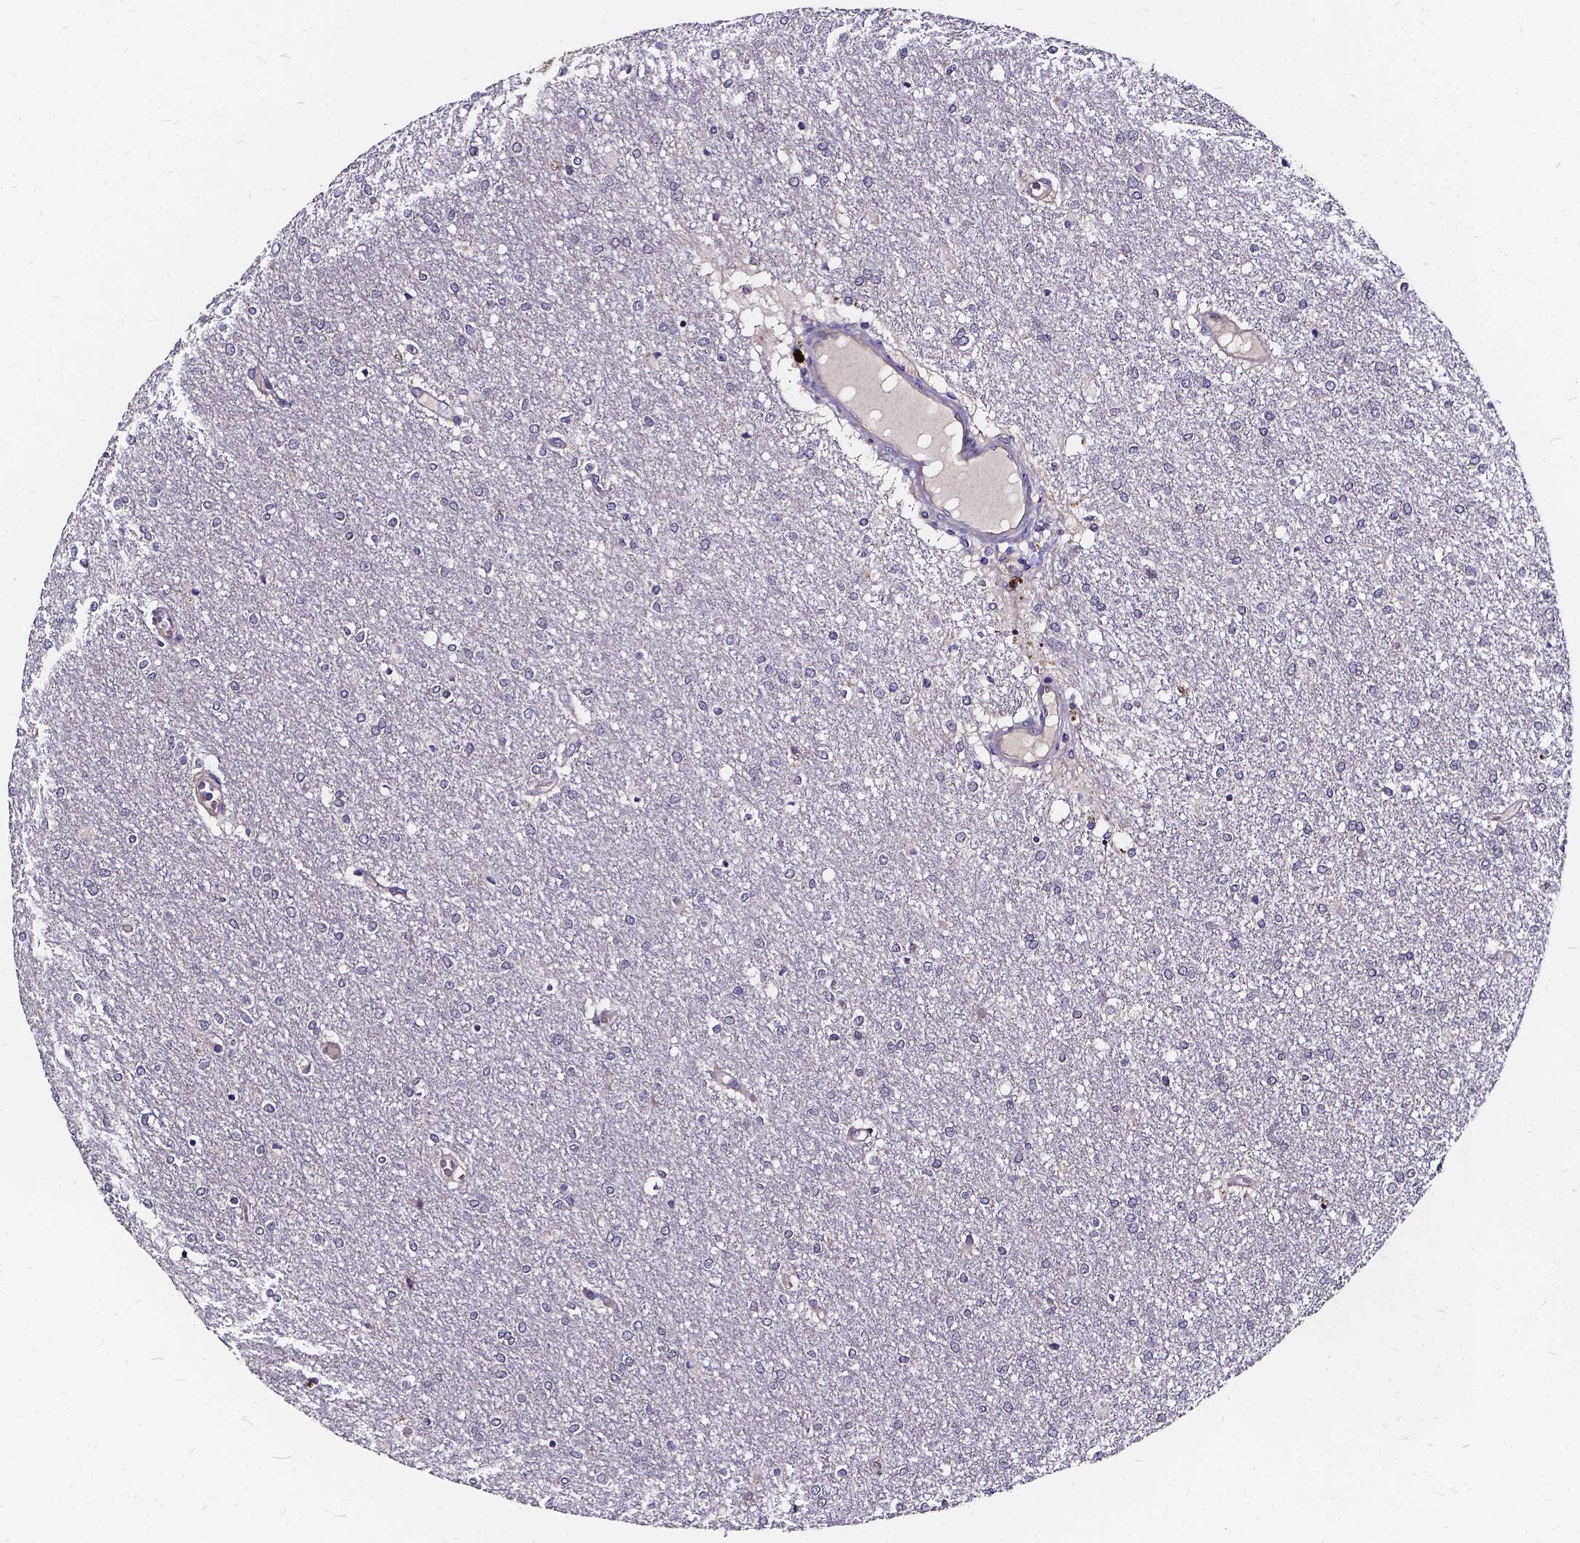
{"staining": {"intensity": "negative", "quantity": "none", "location": "none"}, "tissue": "glioma", "cell_type": "Tumor cells", "image_type": "cancer", "snomed": [{"axis": "morphology", "description": "Glioma, malignant, High grade"}, {"axis": "topography", "description": "Brain"}], "caption": "IHC histopathology image of neoplastic tissue: glioma stained with DAB demonstrates no significant protein positivity in tumor cells.", "gene": "SOWAHA", "patient": {"sex": "female", "age": 61}}